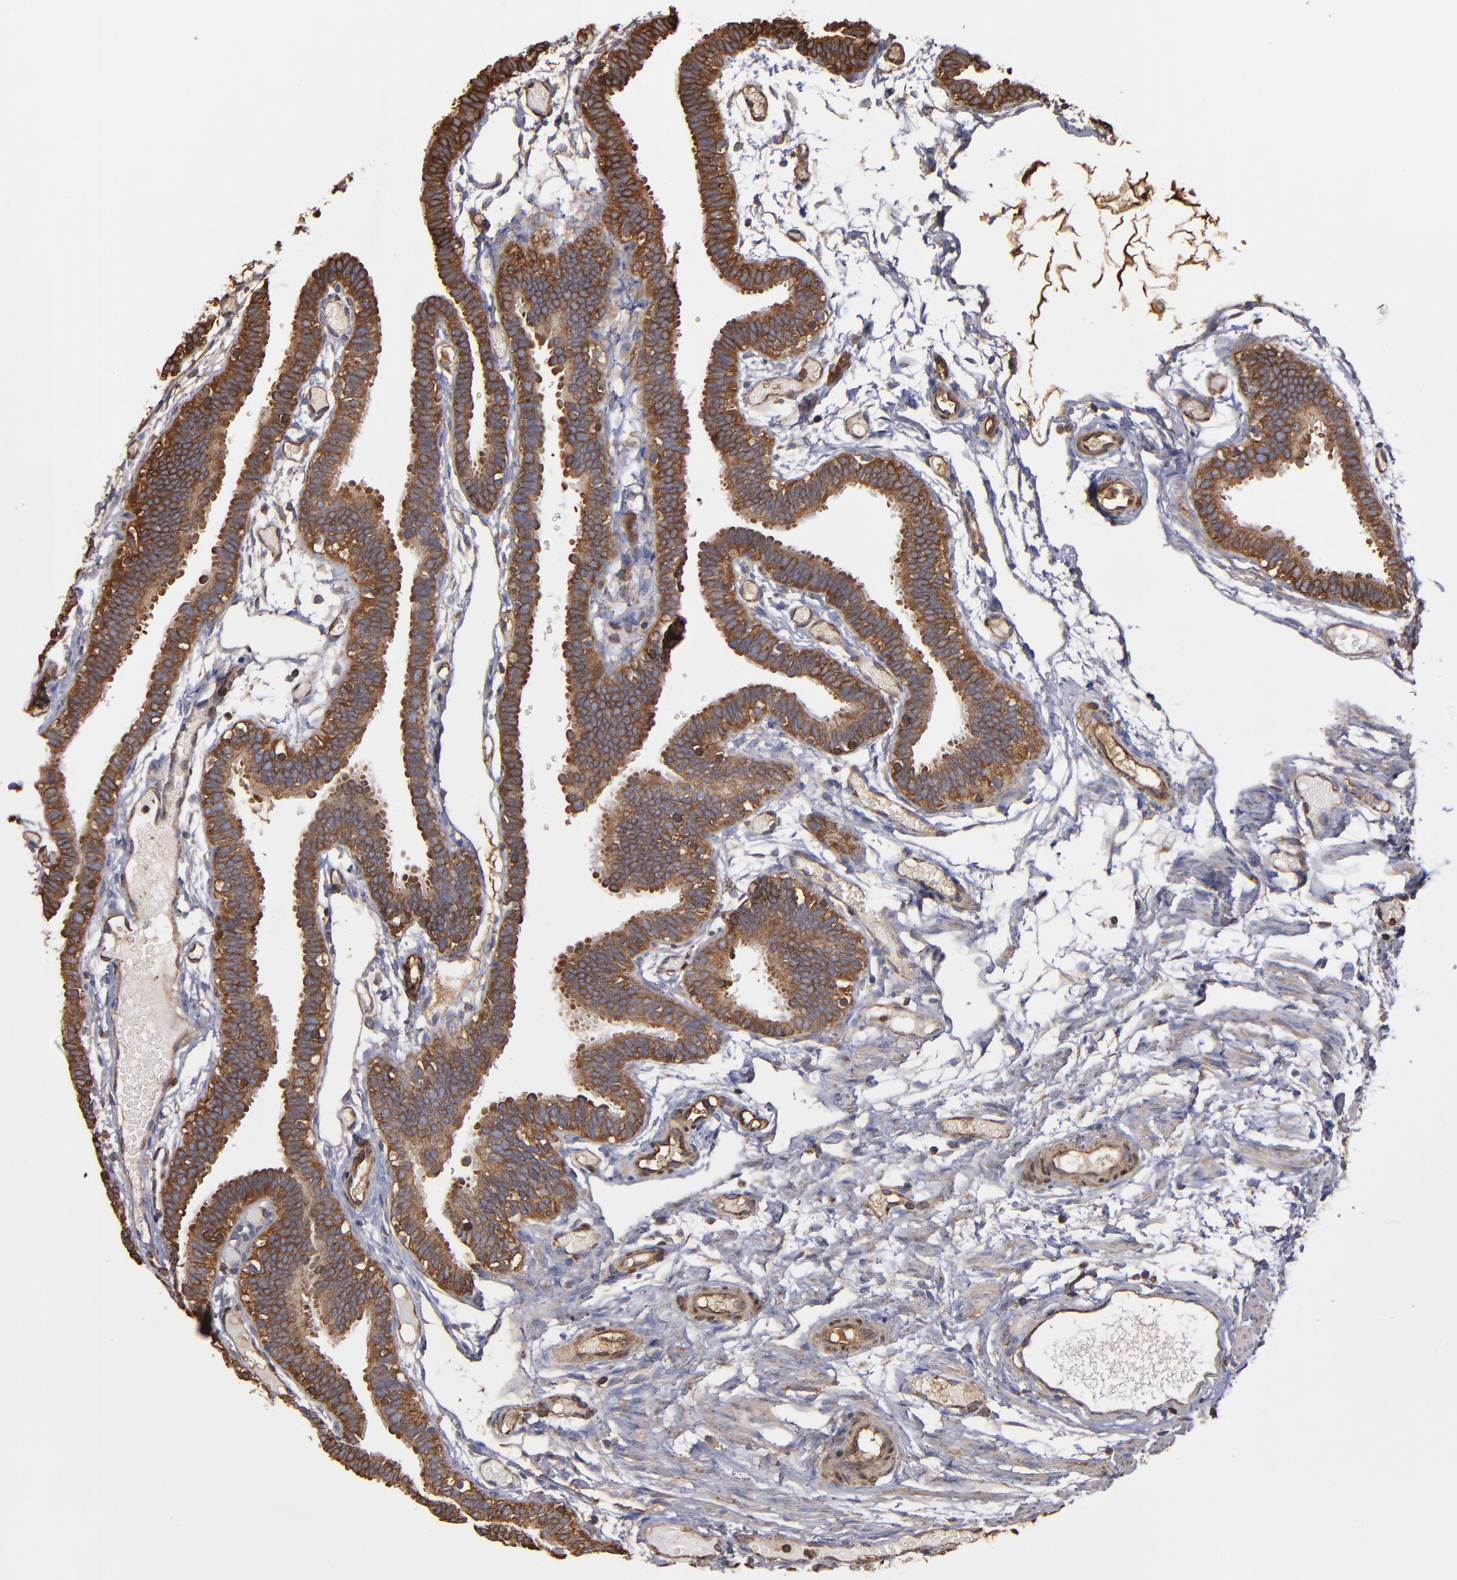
{"staining": {"intensity": "moderate", "quantity": ">75%", "location": "cytoplasmic/membranous"}, "tissue": "fallopian tube", "cell_type": "Glandular cells", "image_type": "normal", "snomed": [{"axis": "morphology", "description": "Normal tissue, NOS"}, {"axis": "topography", "description": "Fallopian tube"}], "caption": "Immunohistochemistry (IHC) (DAB) staining of normal human fallopian tube exhibits moderate cytoplasmic/membranous protein staining in about >75% of glandular cells. Using DAB (3,3'-diaminobenzidine) (brown) and hematoxylin (blue) stains, captured at high magnification using brightfield microscopy.", "gene": "ACTN4", "patient": {"sex": "female", "age": 29}}